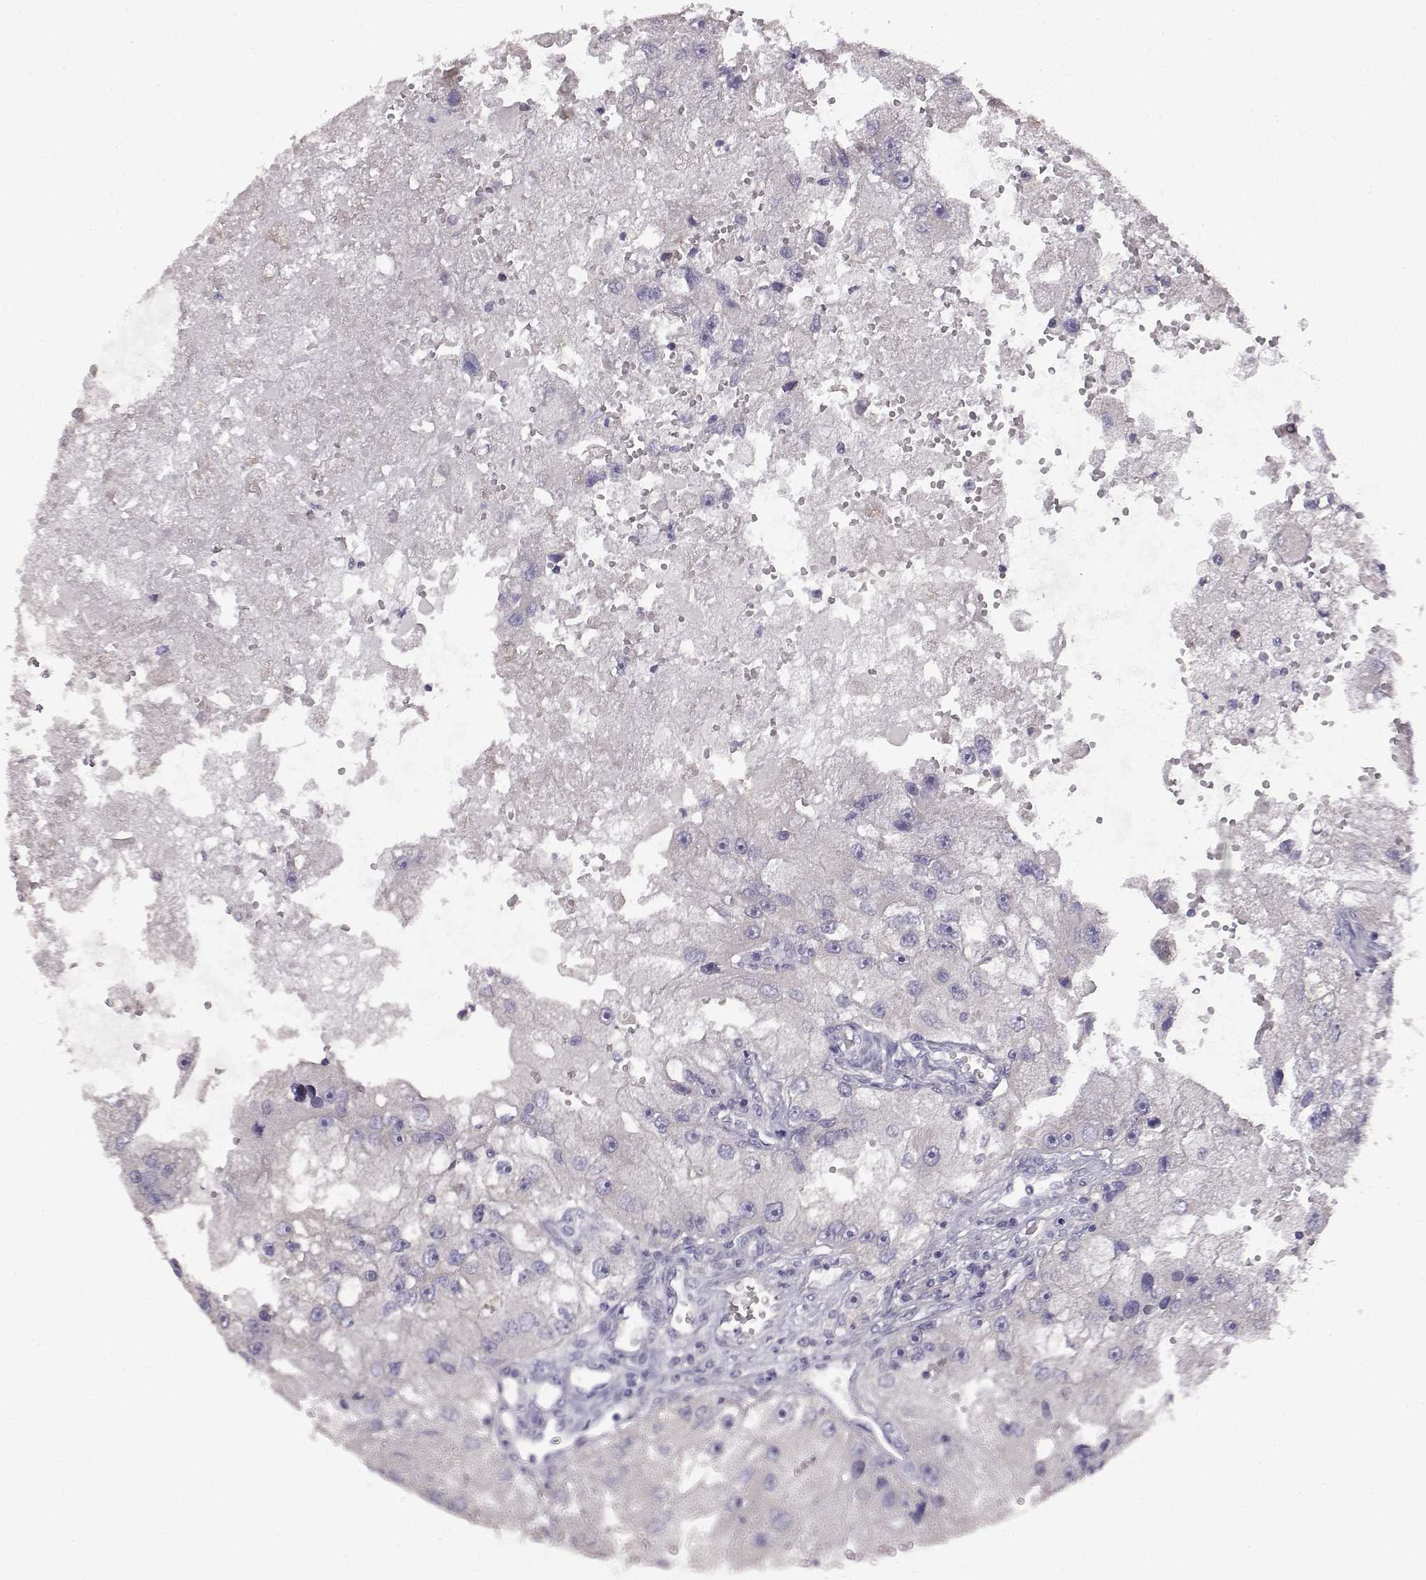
{"staining": {"intensity": "negative", "quantity": "none", "location": "none"}, "tissue": "renal cancer", "cell_type": "Tumor cells", "image_type": "cancer", "snomed": [{"axis": "morphology", "description": "Adenocarcinoma, NOS"}, {"axis": "topography", "description": "Kidney"}], "caption": "Immunohistochemistry (IHC) photomicrograph of adenocarcinoma (renal) stained for a protein (brown), which shows no staining in tumor cells. Brightfield microscopy of immunohistochemistry stained with DAB (3,3'-diaminobenzidine) (brown) and hematoxylin (blue), captured at high magnification.", "gene": "VGF", "patient": {"sex": "male", "age": 63}}